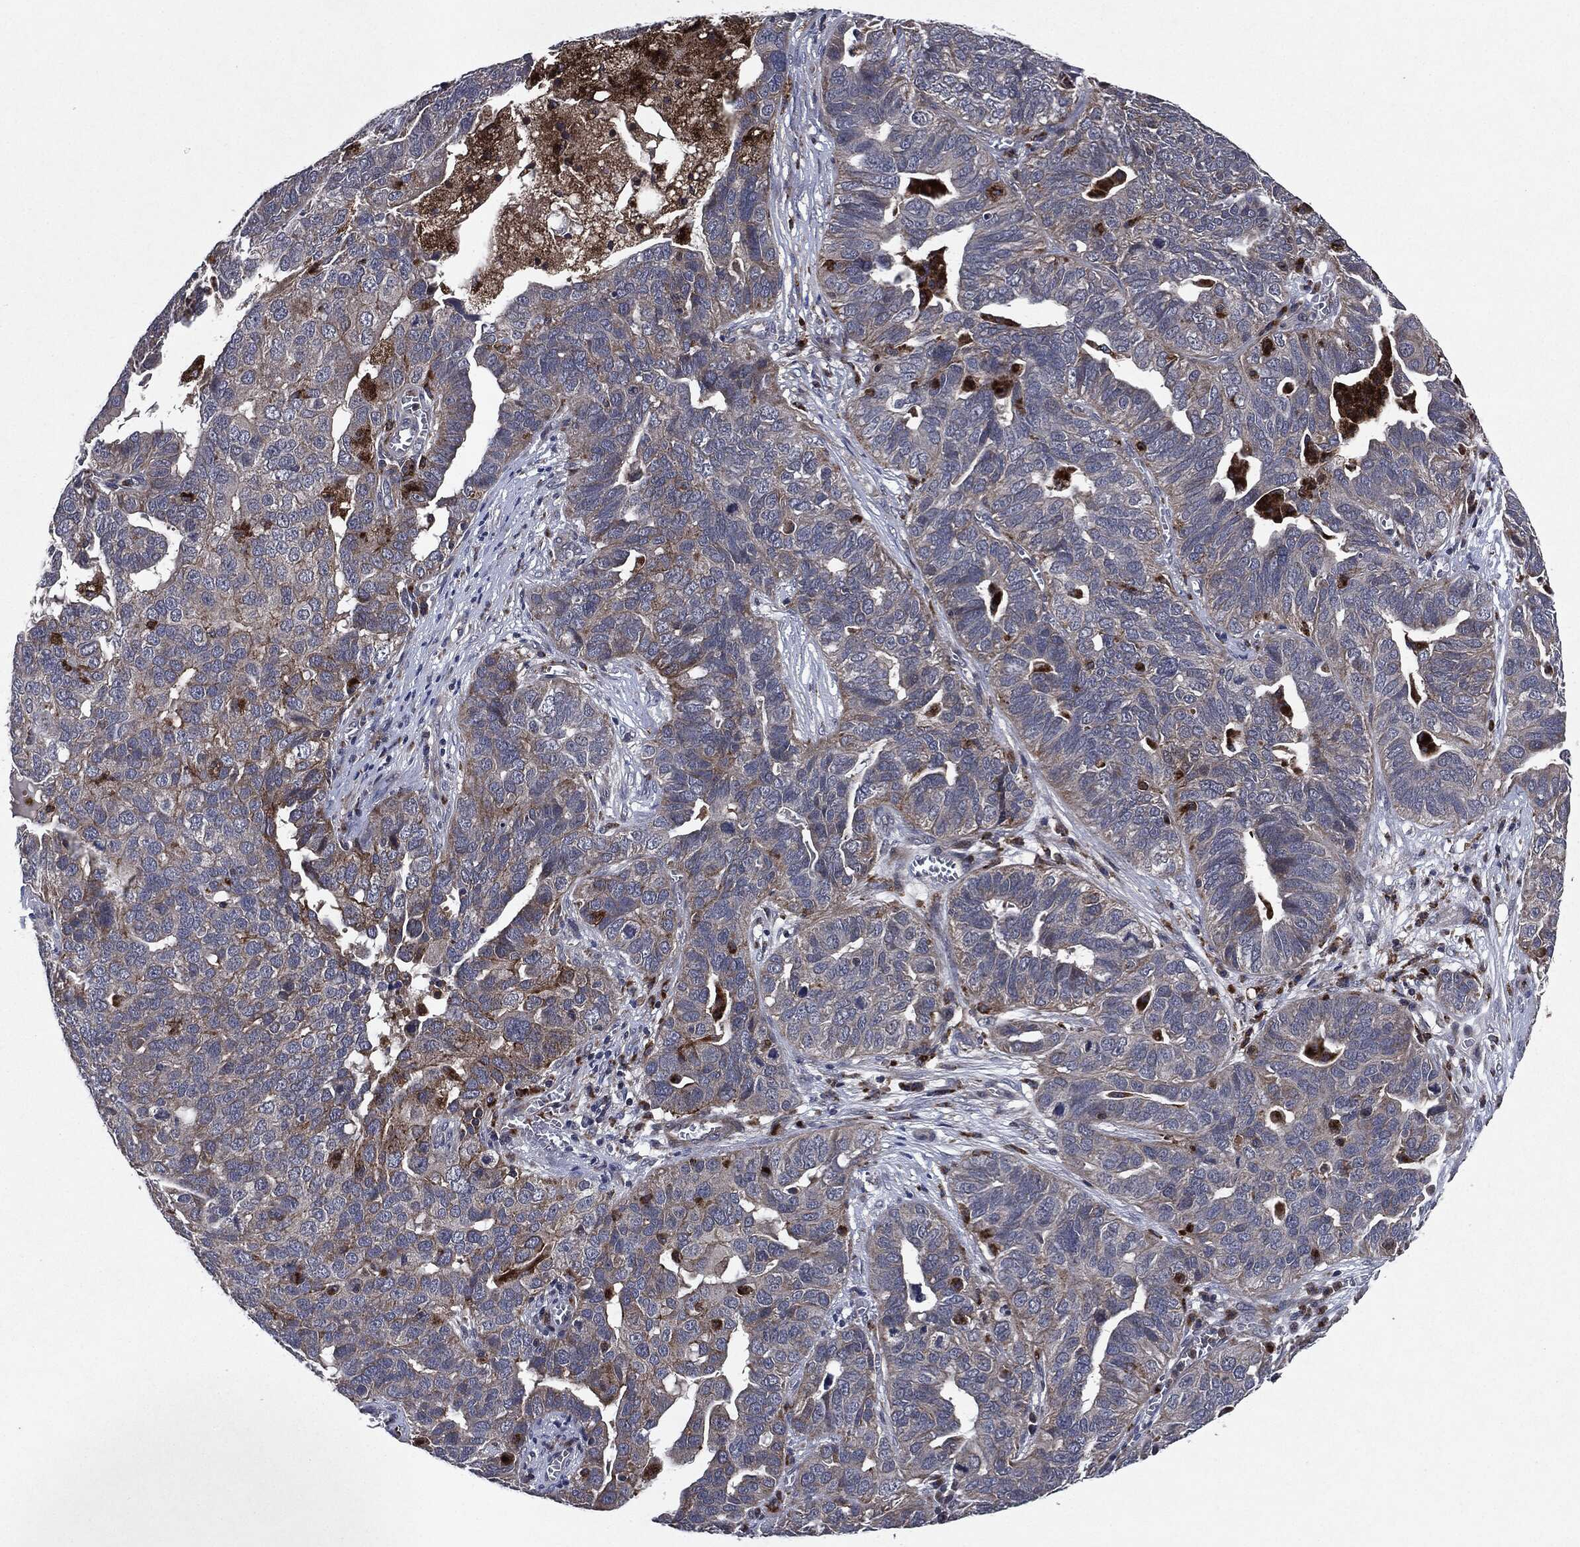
{"staining": {"intensity": "moderate", "quantity": "<25%", "location": "cytoplasmic/membranous"}, "tissue": "ovarian cancer", "cell_type": "Tumor cells", "image_type": "cancer", "snomed": [{"axis": "morphology", "description": "Carcinoma, endometroid"}, {"axis": "topography", "description": "Soft tissue"}, {"axis": "topography", "description": "Ovary"}], "caption": "Ovarian cancer (endometroid carcinoma) was stained to show a protein in brown. There is low levels of moderate cytoplasmic/membranous expression in about <25% of tumor cells.", "gene": "SLC31A2", "patient": {"sex": "female", "age": 52}}